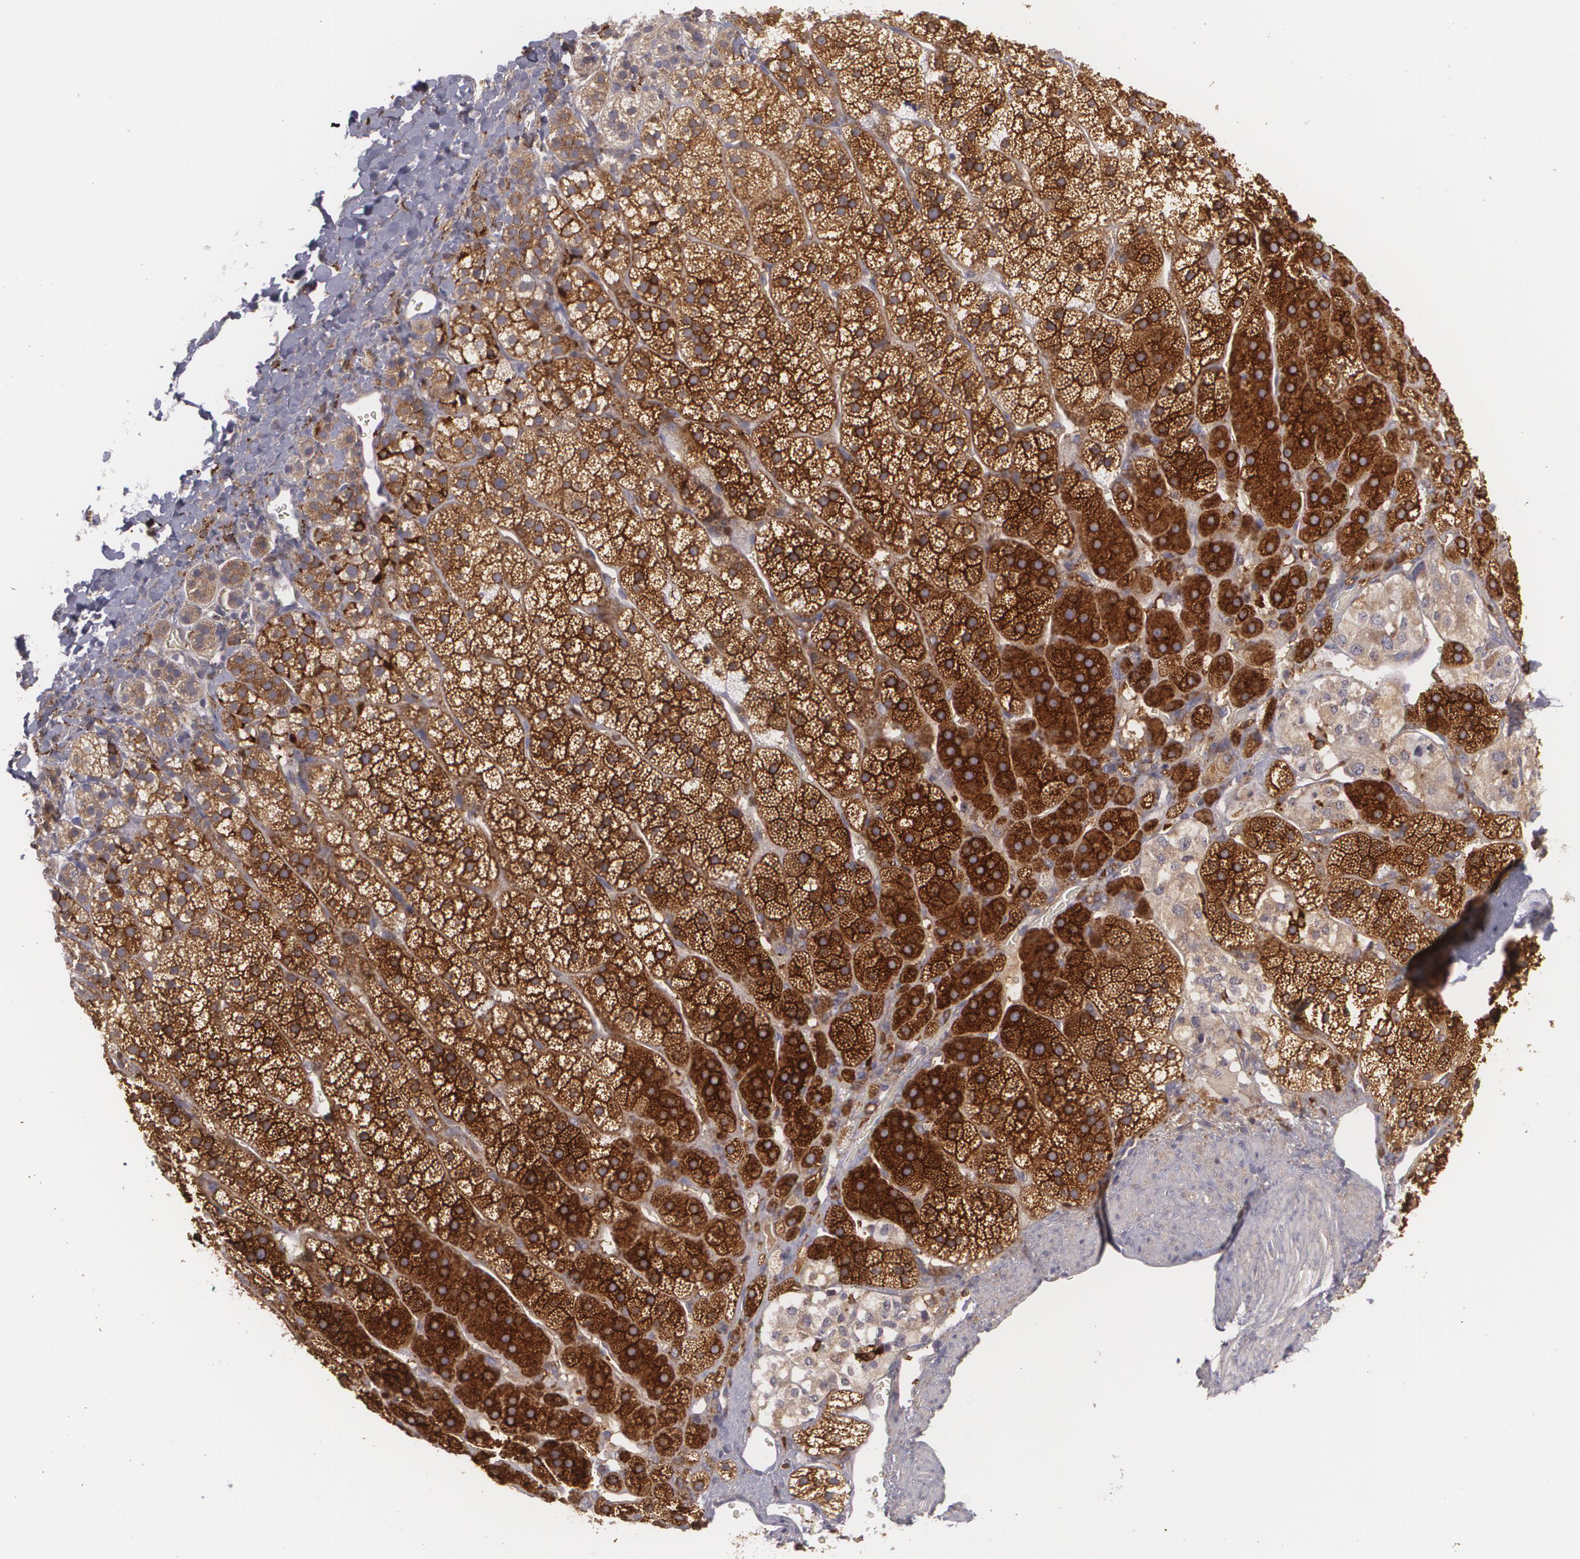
{"staining": {"intensity": "strong", "quantity": ">75%", "location": "cytoplasmic/membranous"}, "tissue": "adrenal gland", "cell_type": "Glandular cells", "image_type": "normal", "snomed": [{"axis": "morphology", "description": "Normal tissue, NOS"}, {"axis": "topography", "description": "Adrenal gland"}], "caption": "Immunohistochemistry micrograph of unremarkable adrenal gland stained for a protein (brown), which reveals high levels of strong cytoplasmic/membranous expression in about >75% of glandular cells.", "gene": "BIN1", "patient": {"sex": "female", "age": 44}}